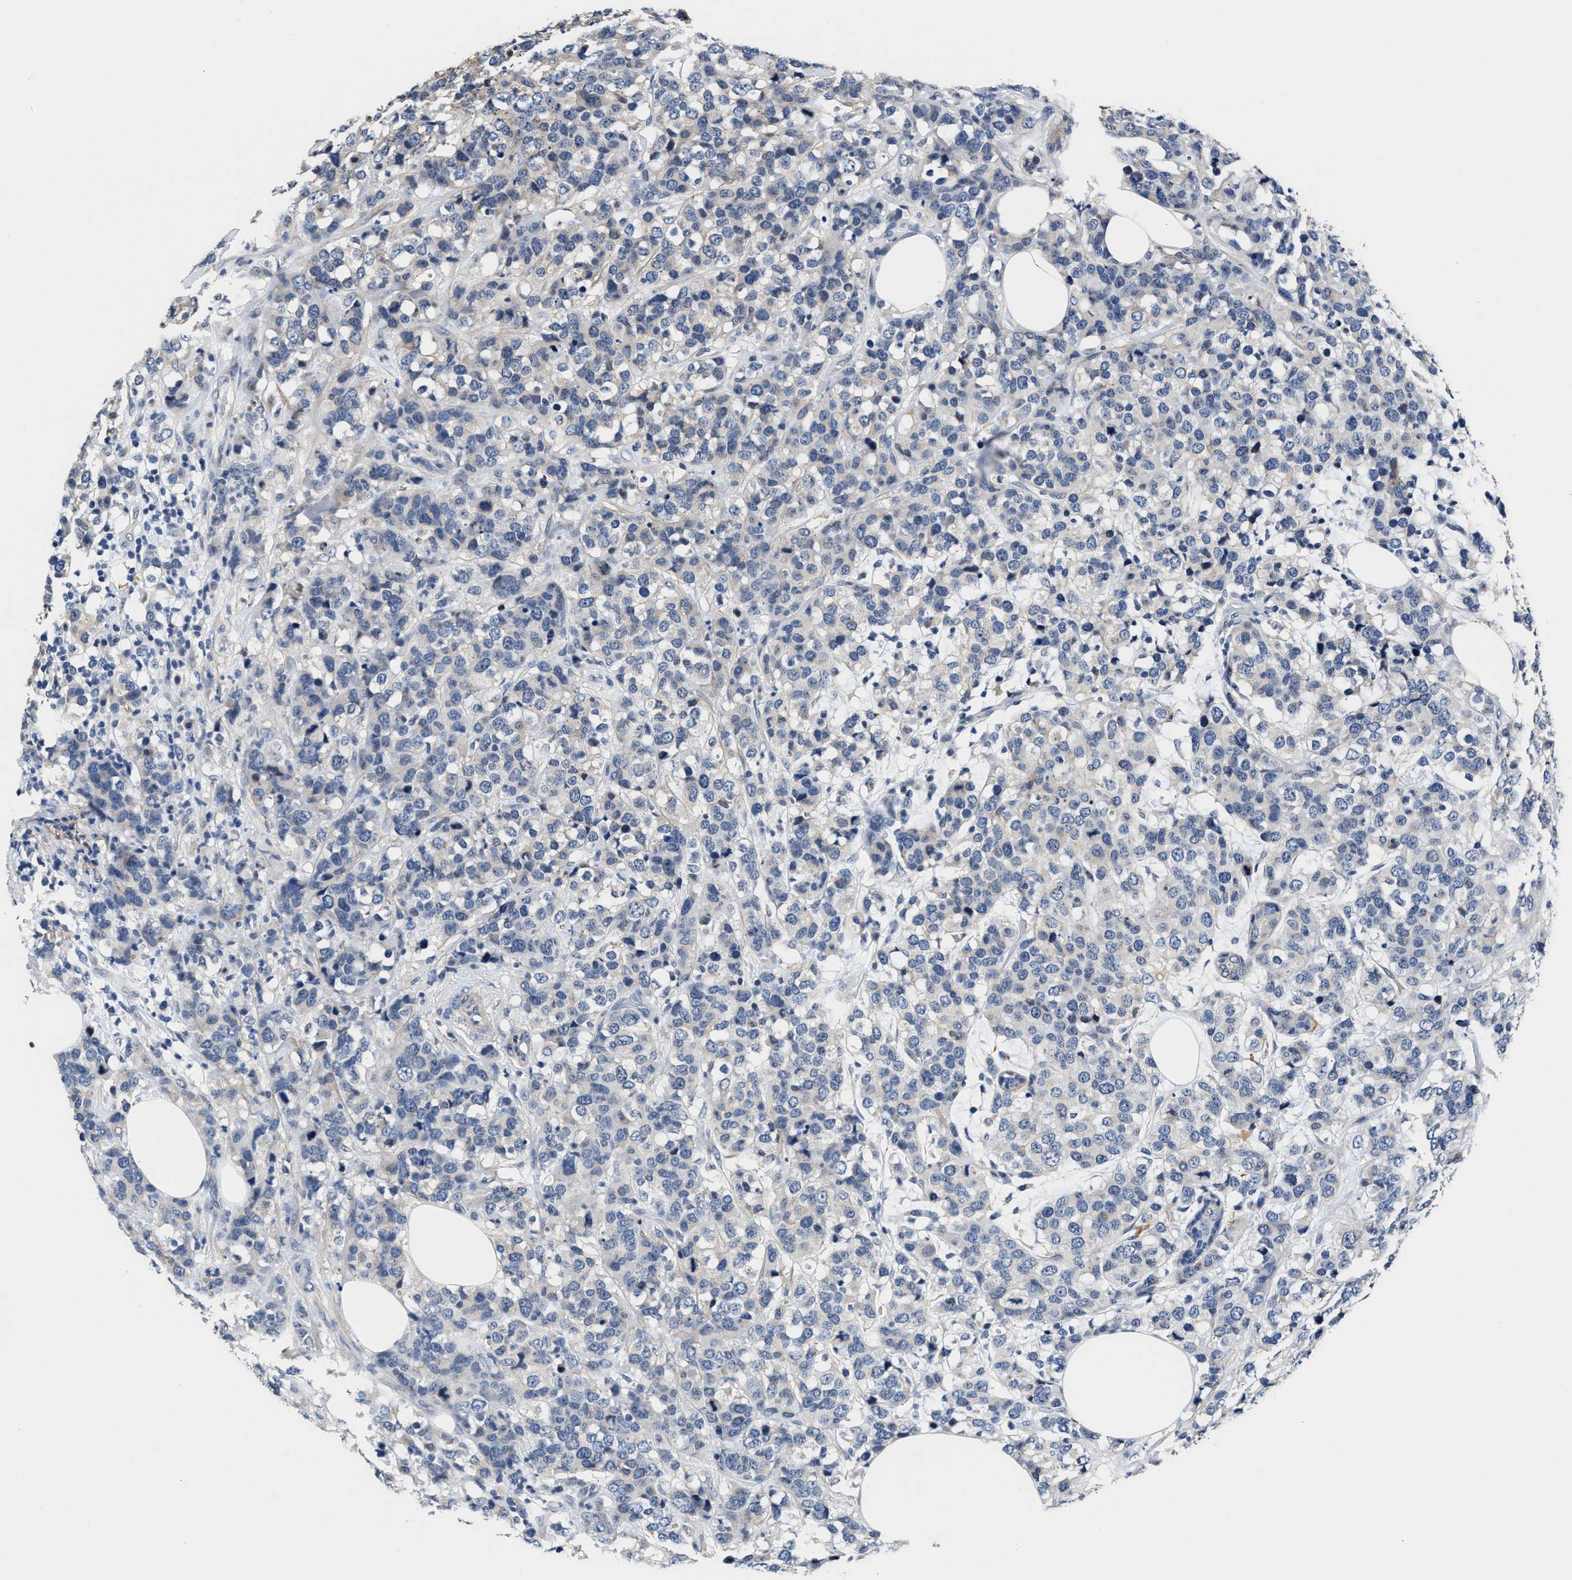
{"staining": {"intensity": "negative", "quantity": "none", "location": "none"}, "tissue": "breast cancer", "cell_type": "Tumor cells", "image_type": "cancer", "snomed": [{"axis": "morphology", "description": "Lobular carcinoma"}, {"axis": "topography", "description": "Breast"}], "caption": "IHC photomicrograph of human lobular carcinoma (breast) stained for a protein (brown), which exhibits no staining in tumor cells.", "gene": "MYH3", "patient": {"sex": "female", "age": 59}}